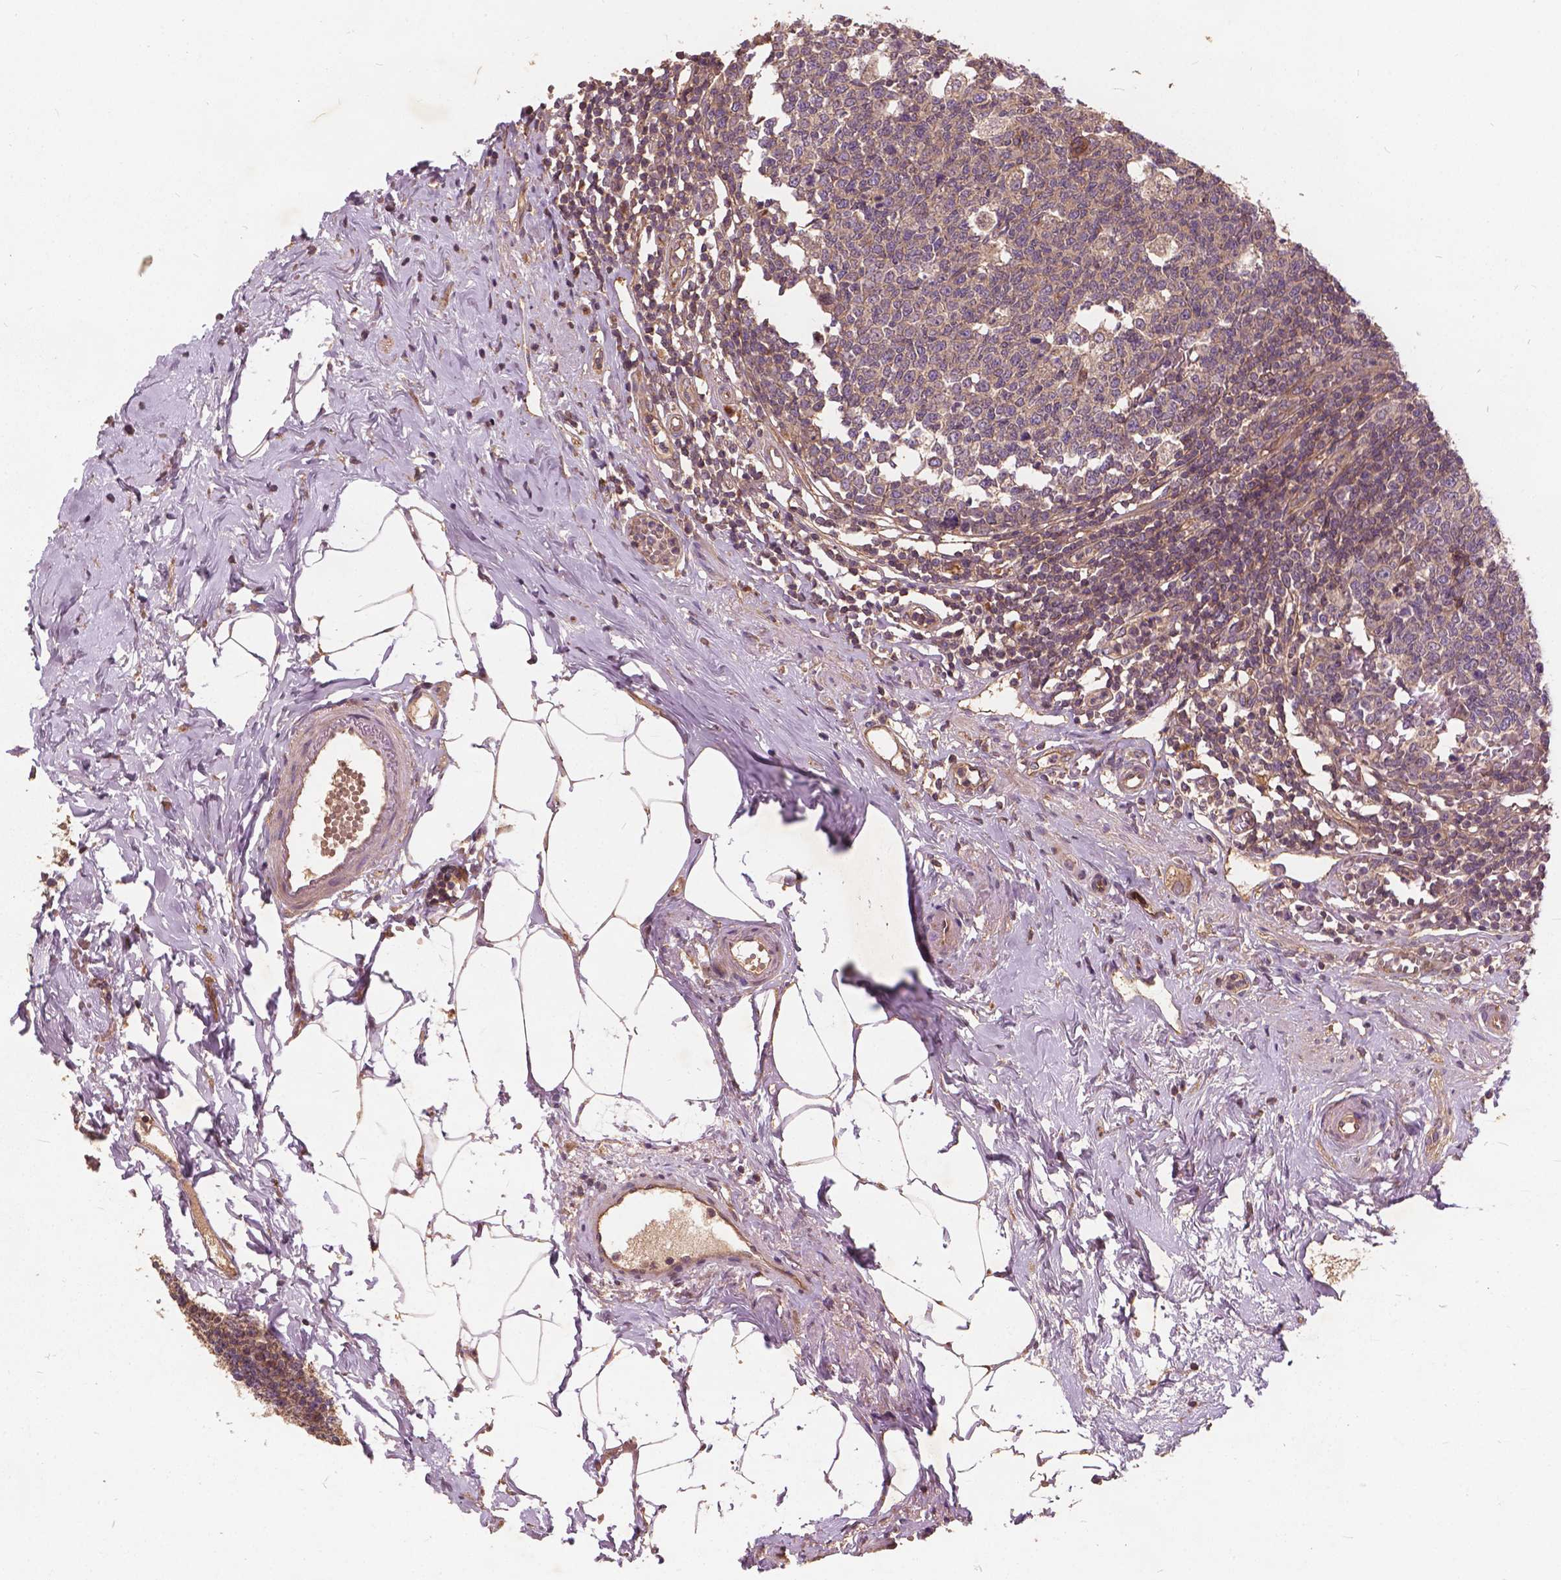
{"staining": {"intensity": "moderate", "quantity": ">75%", "location": "cytoplasmic/membranous"}, "tissue": "appendix", "cell_type": "Glandular cells", "image_type": "normal", "snomed": [{"axis": "morphology", "description": "Normal tissue, NOS"}, {"axis": "morphology", "description": "Carcinoma, endometroid"}, {"axis": "topography", "description": "Appendix"}, {"axis": "topography", "description": "Colon"}], "caption": "IHC staining of normal appendix, which shows medium levels of moderate cytoplasmic/membranous expression in approximately >75% of glandular cells indicating moderate cytoplasmic/membranous protein expression. The staining was performed using DAB (brown) for protein detection and nuclei were counterstained in hematoxylin (blue).", "gene": "UBXN2A", "patient": {"sex": "female", "age": 60}}